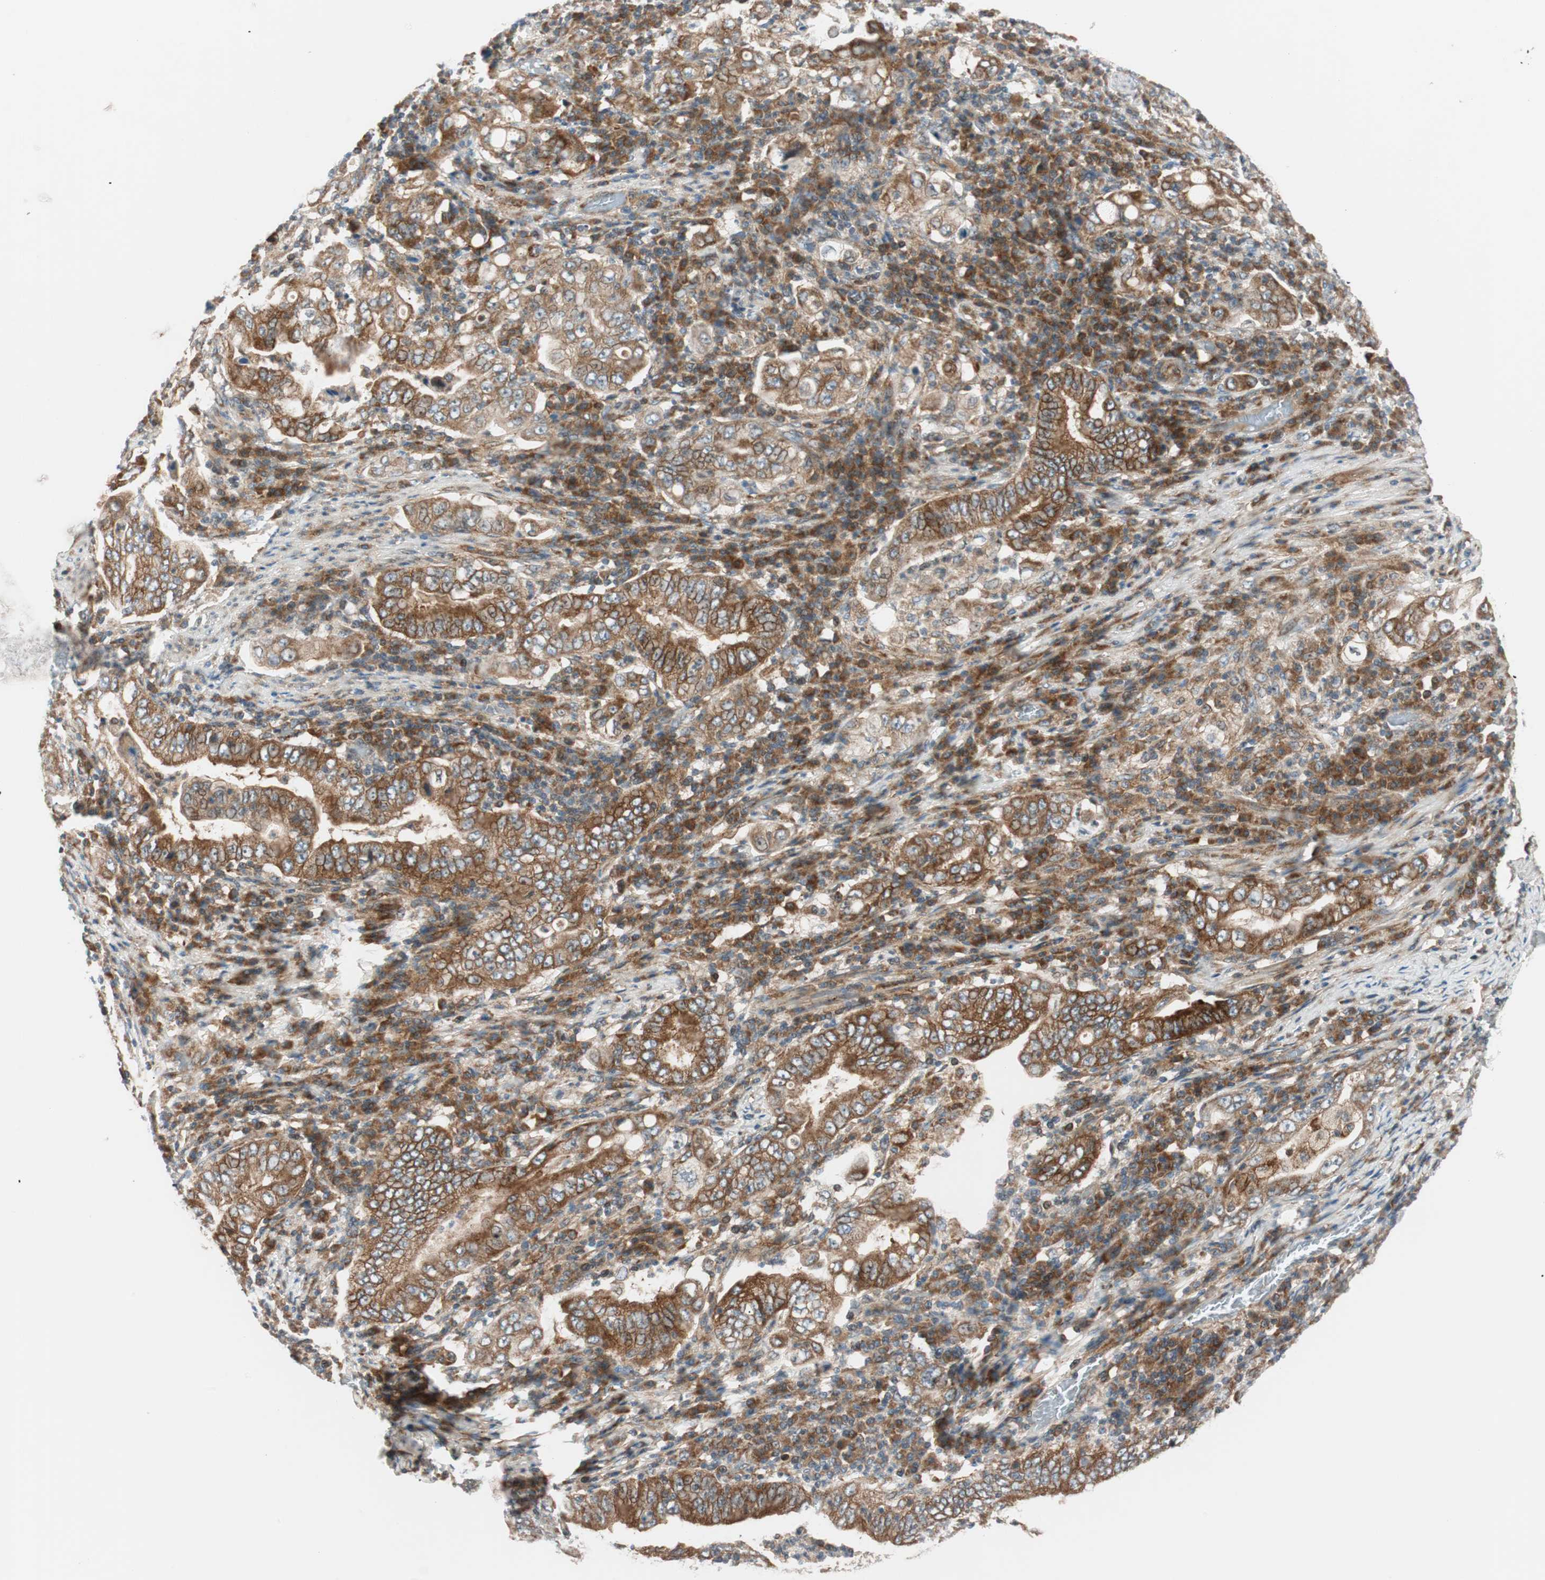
{"staining": {"intensity": "strong", "quantity": ">75%", "location": "cytoplasmic/membranous"}, "tissue": "stomach cancer", "cell_type": "Tumor cells", "image_type": "cancer", "snomed": [{"axis": "morphology", "description": "Normal tissue, NOS"}, {"axis": "morphology", "description": "Adenocarcinoma, NOS"}, {"axis": "topography", "description": "Esophagus"}, {"axis": "topography", "description": "Stomach, upper"}, {"axis": "topography", "description": "Peripheral nerve tissue"}], "caption": "Immunohistochemical staining of stomach cancer (adenocarcinoma) demonstrates high levels of strong cytoplasmic/membranous staining in approximately >75% of tumor cells. The staining was performed using DAB (3,3'-diaminobenzidine), with brown indicating positive protein expression. Nuclei are stained blue with hematoxylin.", "gene": "ABI1", "patient": {"sex": "male", "age": 62}}